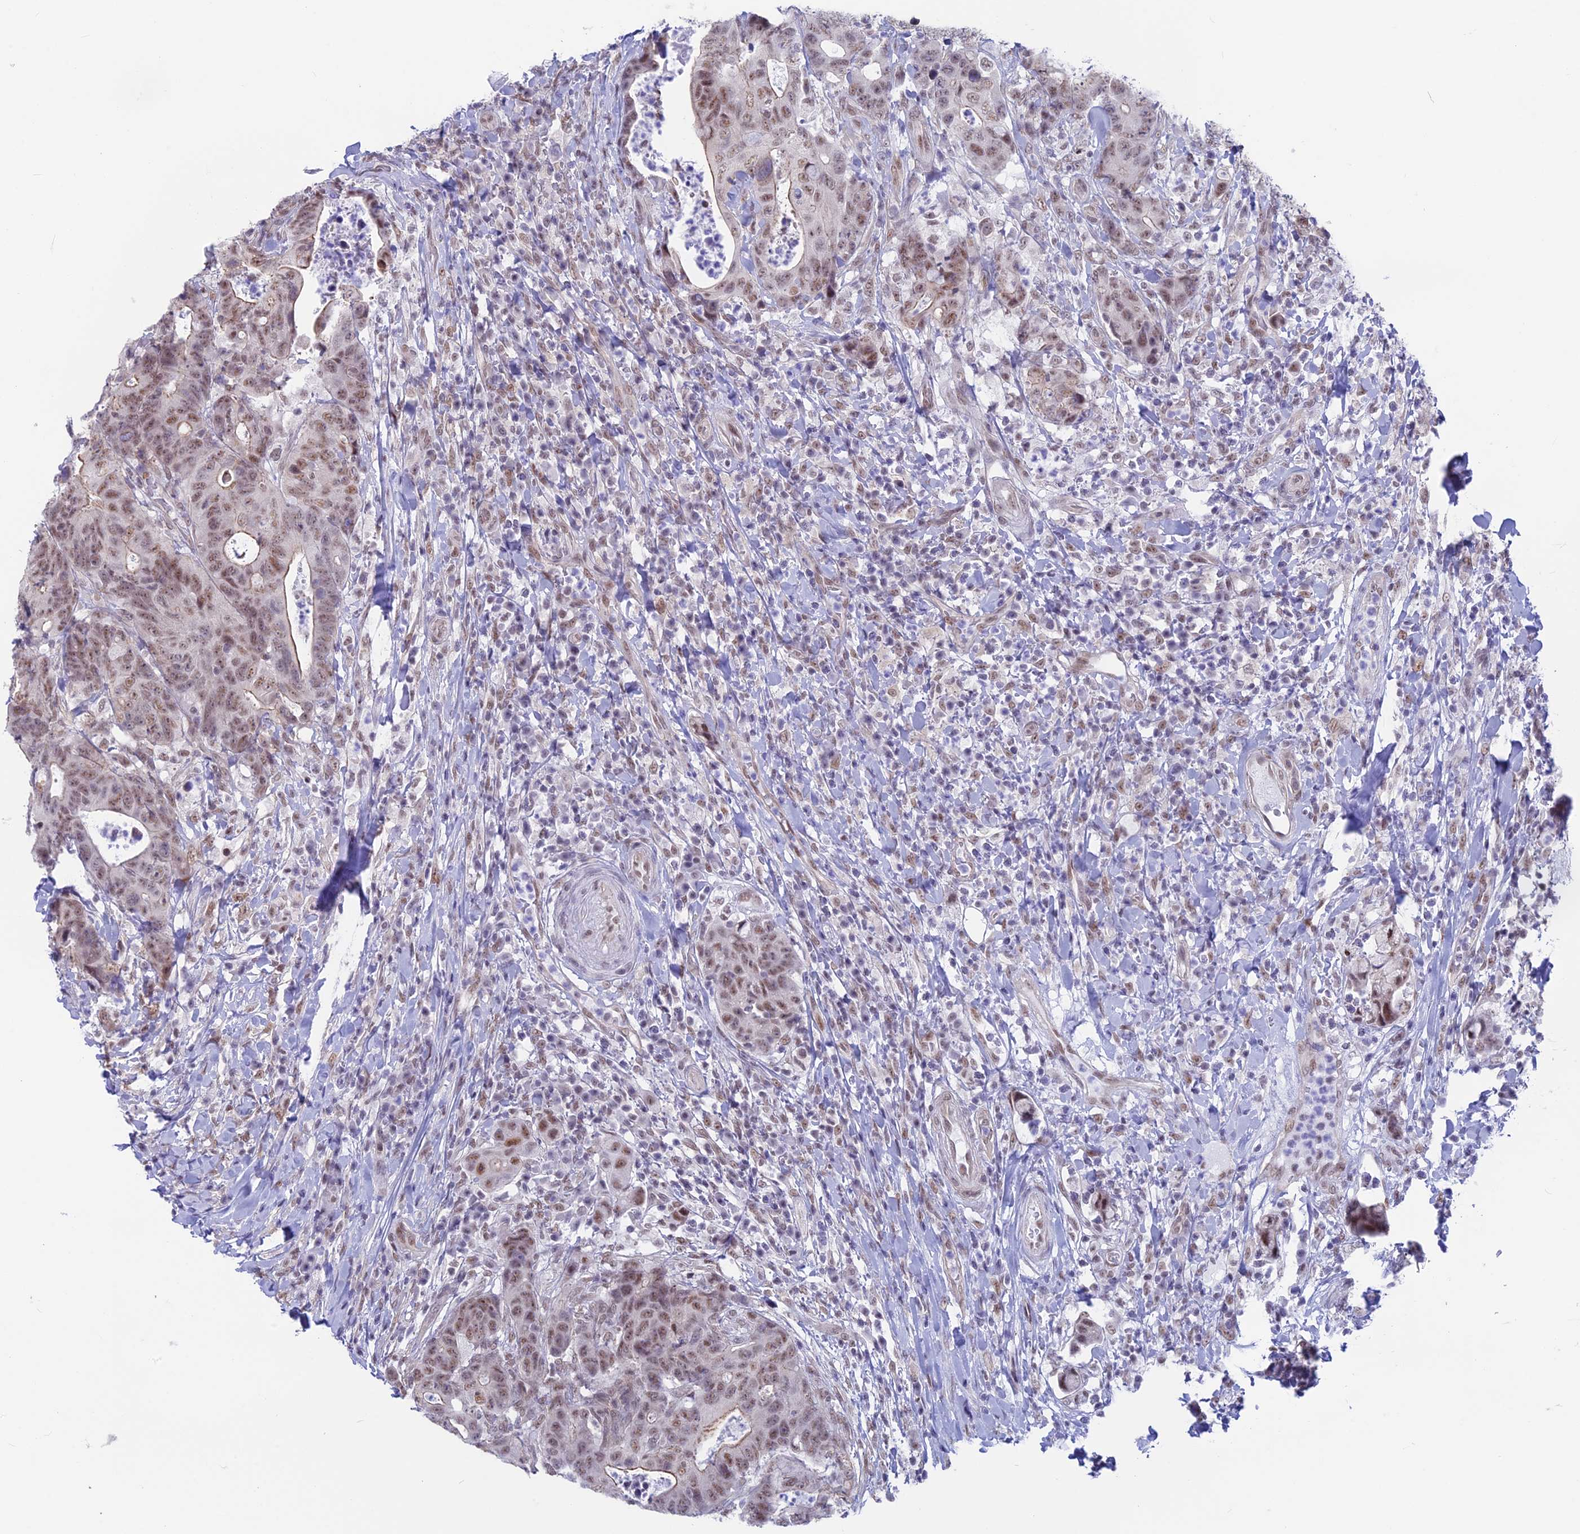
{"staining": {"intensity": "moderate", "quantity": ">75%", "location": "nuclear"}, "tissue": "colorectal cancer", "cell_type": "Tumor cells", "image_type": "cancer", "snomed": [{"axis": "morphology", "description": "Adenocarcinoma, NOS"}, {"axis": "topography", "description": "Colon"}], "caption": "Immunohistochemistry image of human colorectal cancer stained for a protein (brown), which displays medium levels of moderate nuclear positivity in approximately >75% of tumor cells.", "gene": "SRSF5", "patient": {"sex": "female", "age": 82}}